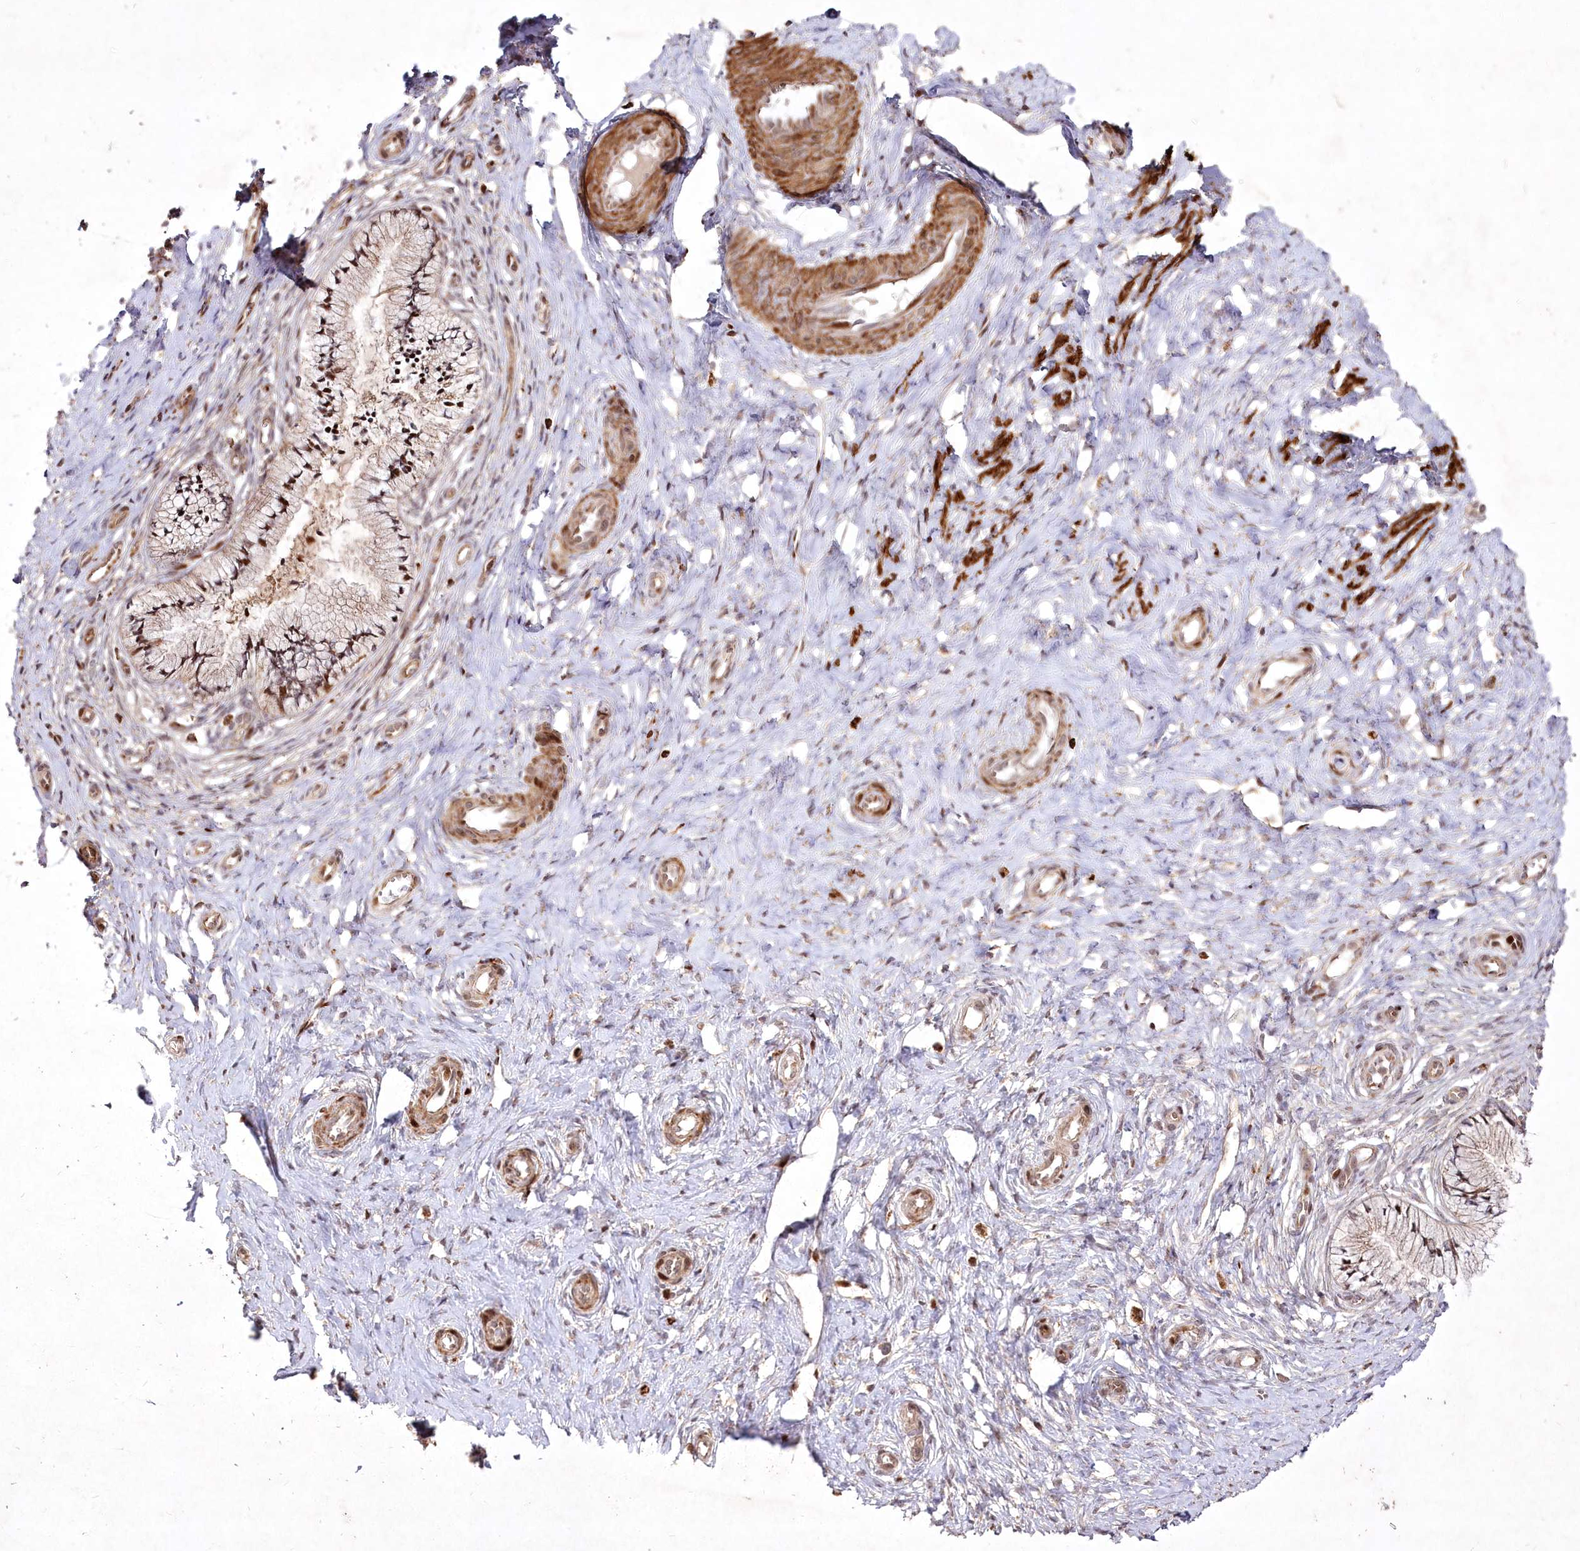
{"staining": {"intensity": "moderate", "quantity": ">75%", "location": "cytoplasmic/membranous,nuclear"}, "tissue": "cervix", "cell_type": "Glandular cells", "image_type": "normal", "snomed": [{"axis": "morphology", "description": "Normal tissue, NOS"}, {"axis": "topography", "description": "Cervix"}], "caption": "Brown immunohistochemical staining in unremarkable cervix demonstrates moderate cytoplasmic/membranous,nuclear positivity in approximately >75% of glandular cells.", "gene": "PSTK", "patient": {"sex": "female", "age": 36}}